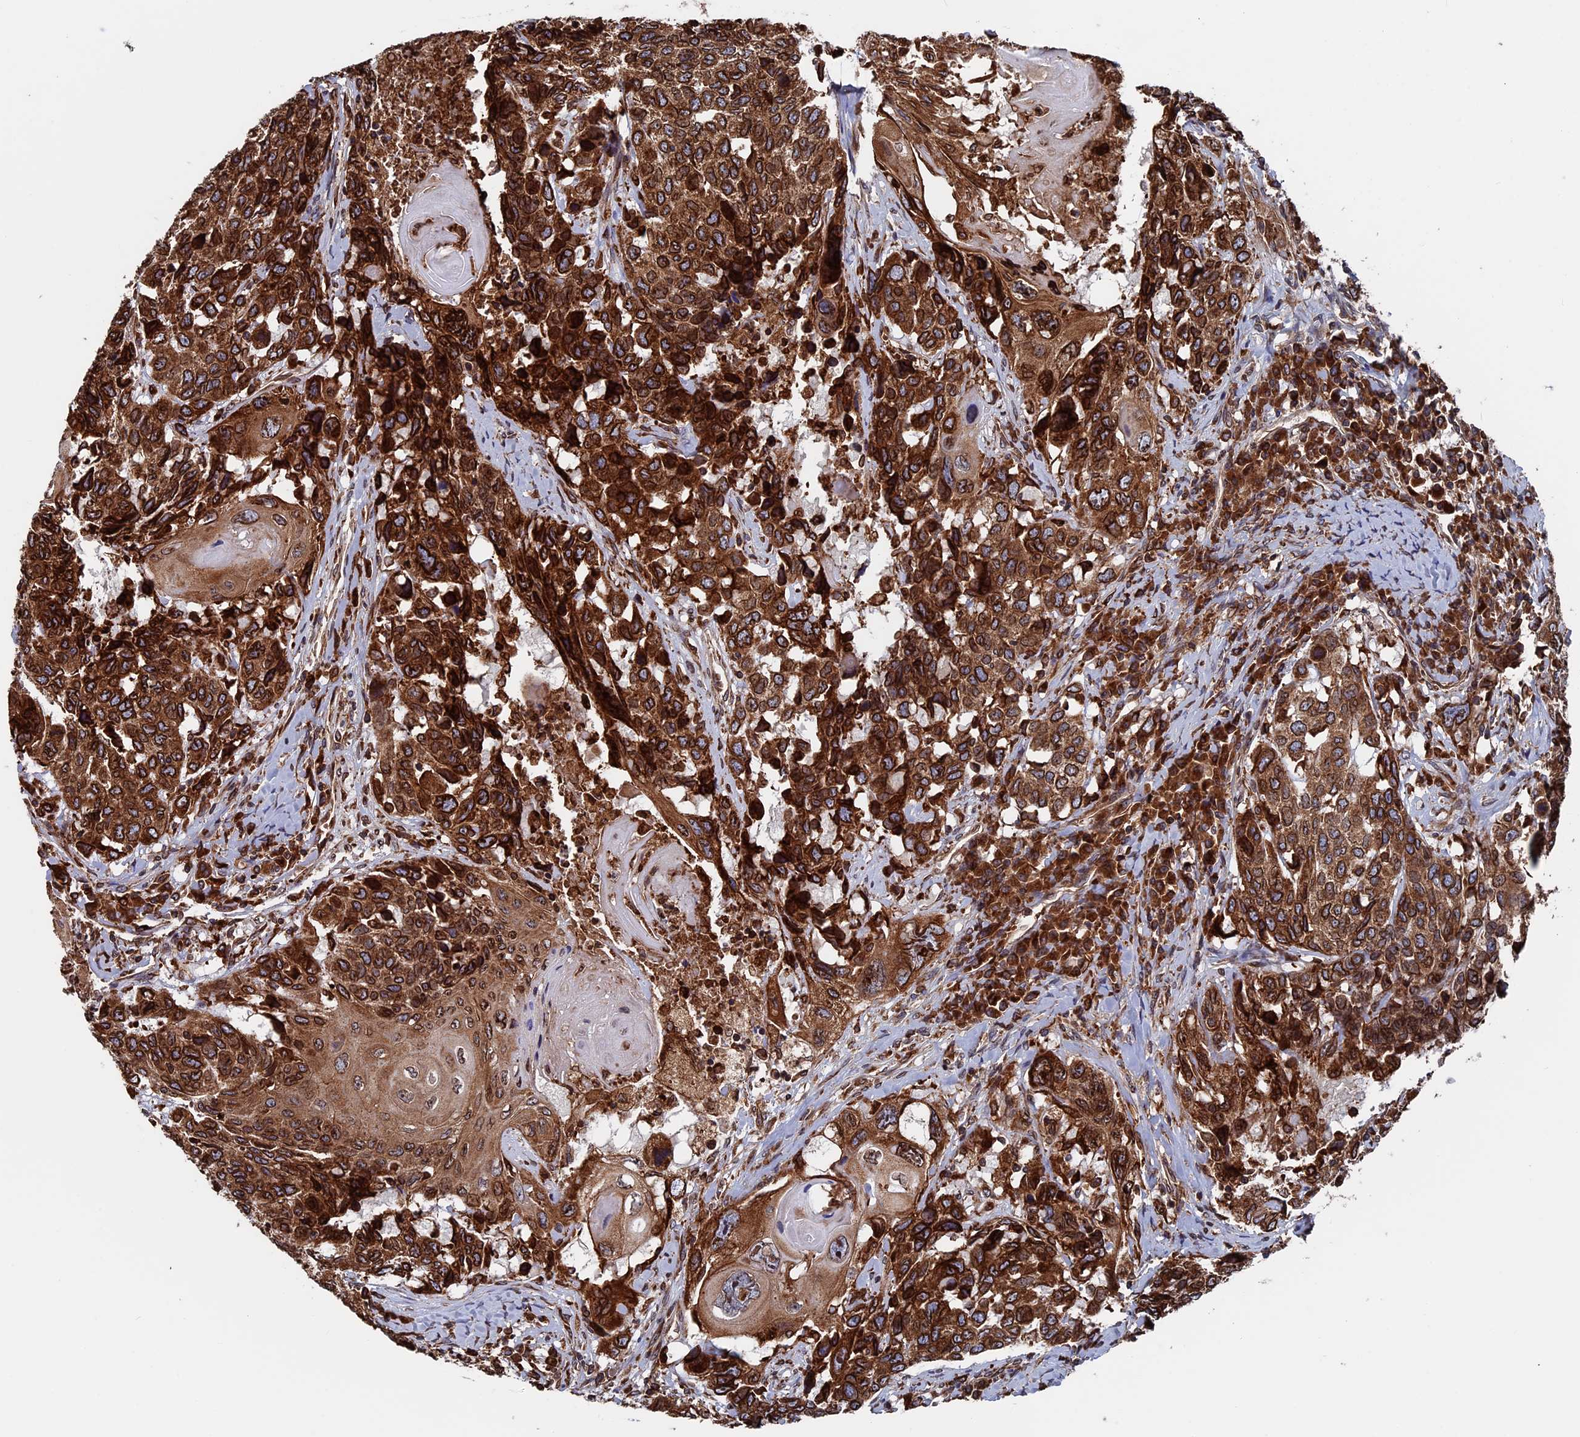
{"staining": {"intensity": "strong", "quantity": ">75%", "location": "cytoplasmic/membranous"}, "tissue": "head and neck cancer", "cell_type": "Tumor cells", "image_type": "cancer", "snomed": [{"axis": "morphology", "description": "Squamous cell carcinoma, NOS"}, {"axis": "topography", "description": "Head-Neck"}], "caption": "A histopathology image showing strong cytoplasmic/membranous staining in about >75% of tumor cells in head and neck cancer (squamous cell carcinoma), as visualized by brown immunohistochemical staining.", "gene": "RPUSD1", "patient": {"sex": "male", "age": 66}}